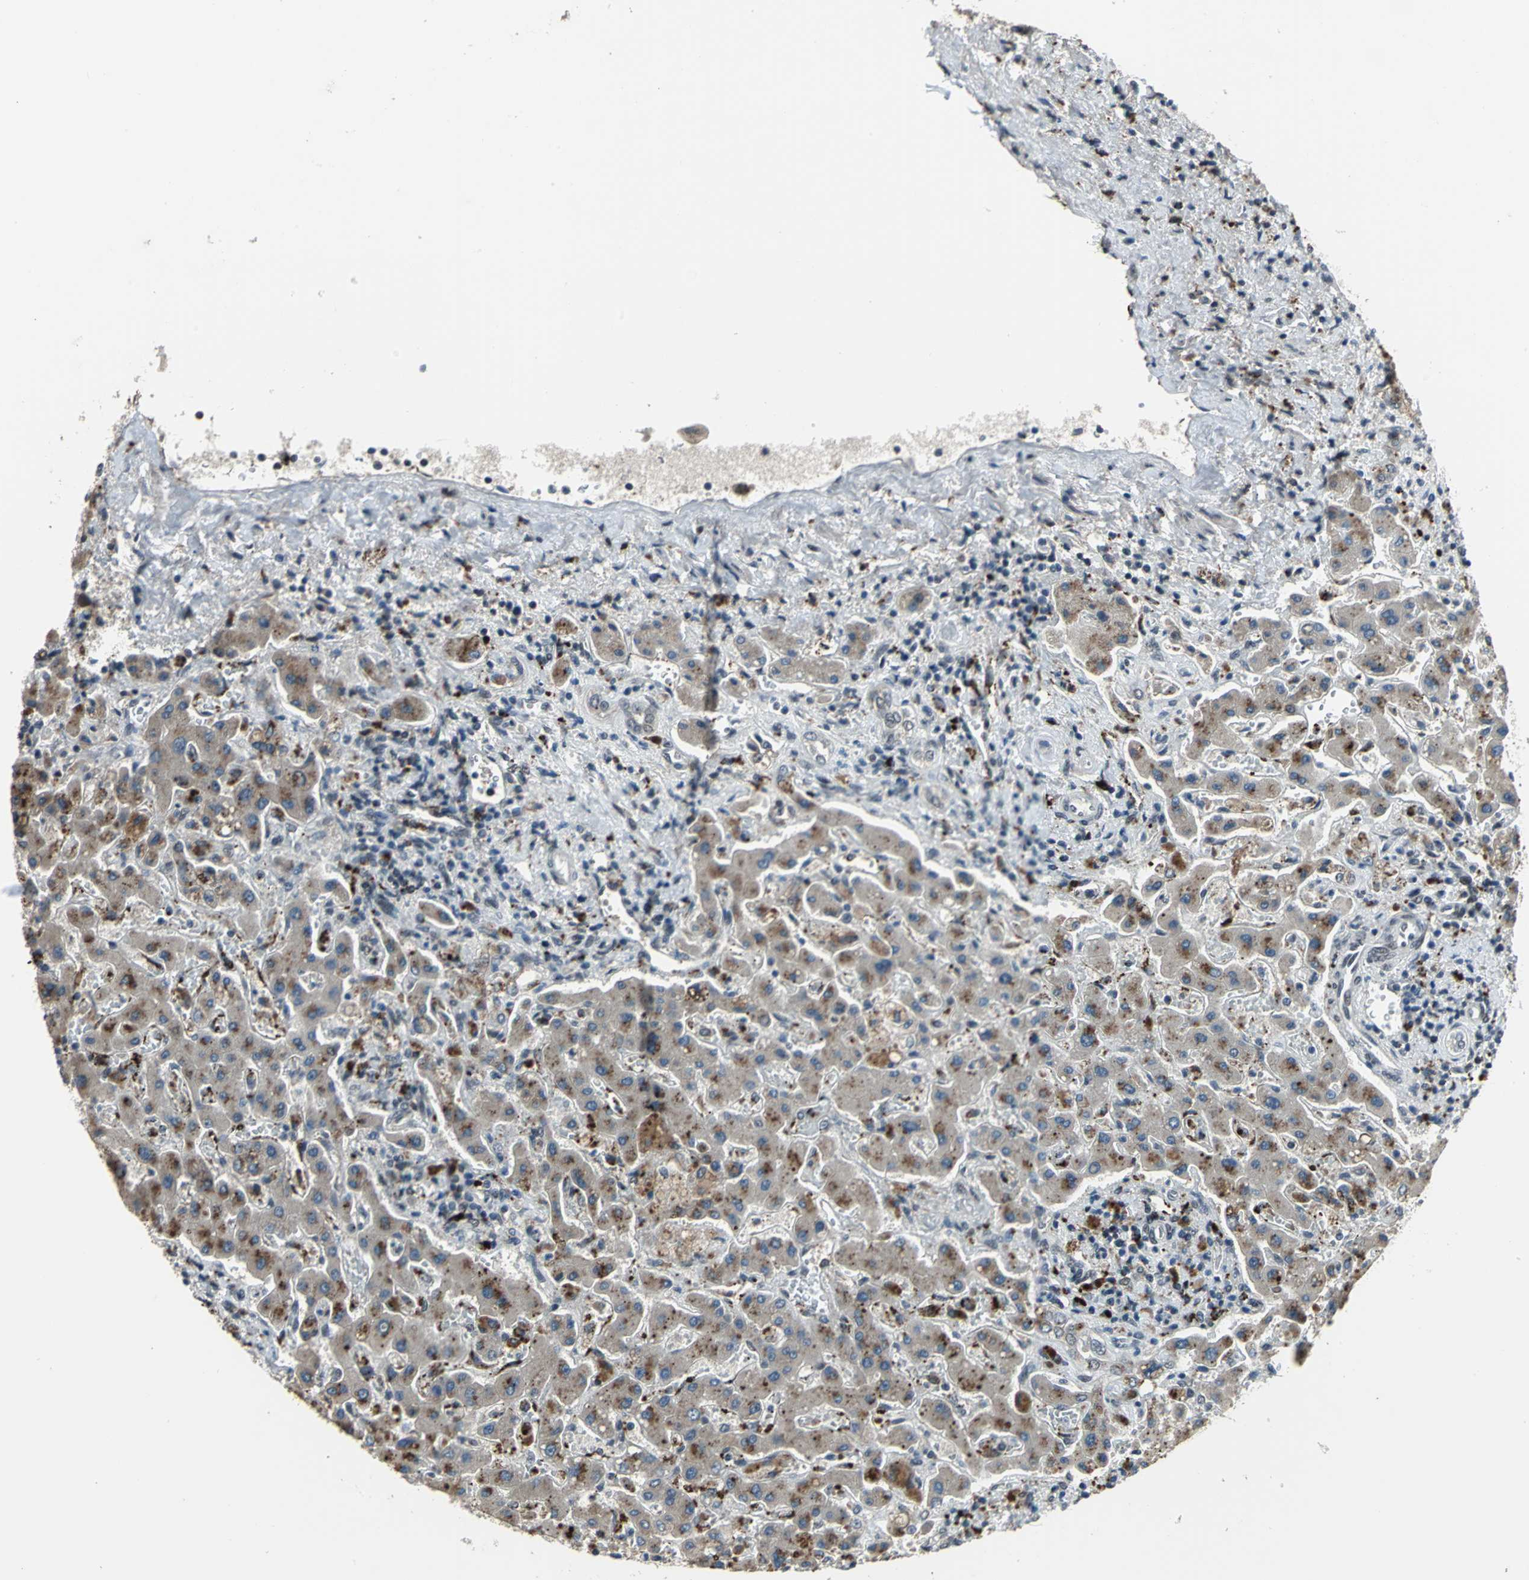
{"staining": {"intensity": "strong", "quantity": "25%-75%", "location": "cytoplasmic/membranous"}, "tissue": "liver cancer", "cell_type": "Tumor cells", "image_type": "cancer", "snomed": [{"axis": "morphology", "description": "Cholangiocarcinoma"}, {"axis": "topography", "description": "Liver"}], "caption": "This micrograph reveals cholangiocarcinoma (liver) stained with immunohistochemistry (IHC) to label a protein in brown. The cytoplasmic/membranous of tumor cells show strong positivity for the protein. Nuclei are counter-stained blue.", "gene": "ELF2", "patient": {"sex": "male", "age": 50}}